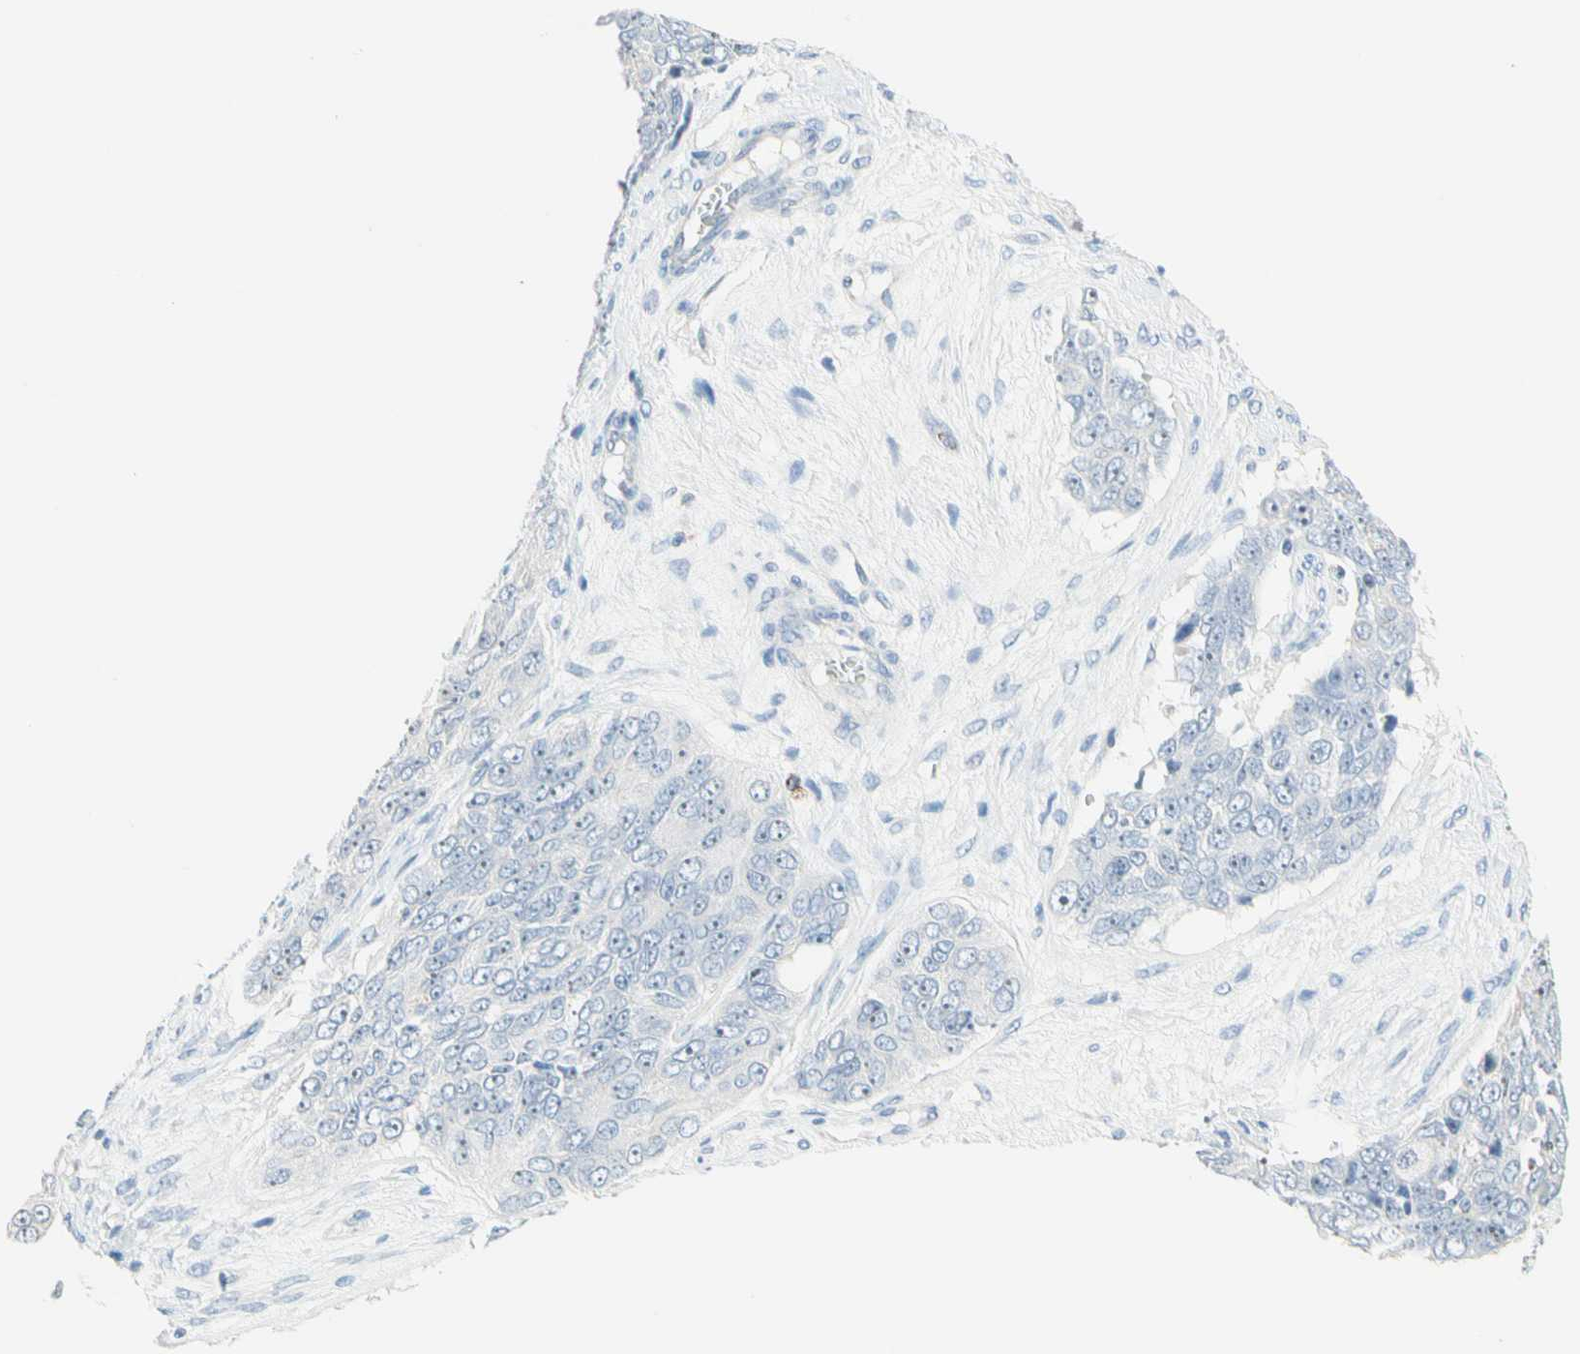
{"staining": {"intensity": "negative", "quantity": "none", "location": "none"}, "tissue": "ovarian cancer", "cell_type": "Tumor cells", "image_type": "cancer", "snomed": [{"axis": "morphology", "description": "Carcinoma, endometroid"}, {"axis": "topography", "description": "Ovary"}], "caption": "Immunohistochemical staining of ovarian cancer (endometroid carcinoma) exhibits no significant expression in tumor cells.", "gene": "CYSLTR1", "patient": {"sex": "female", "age": 51}}